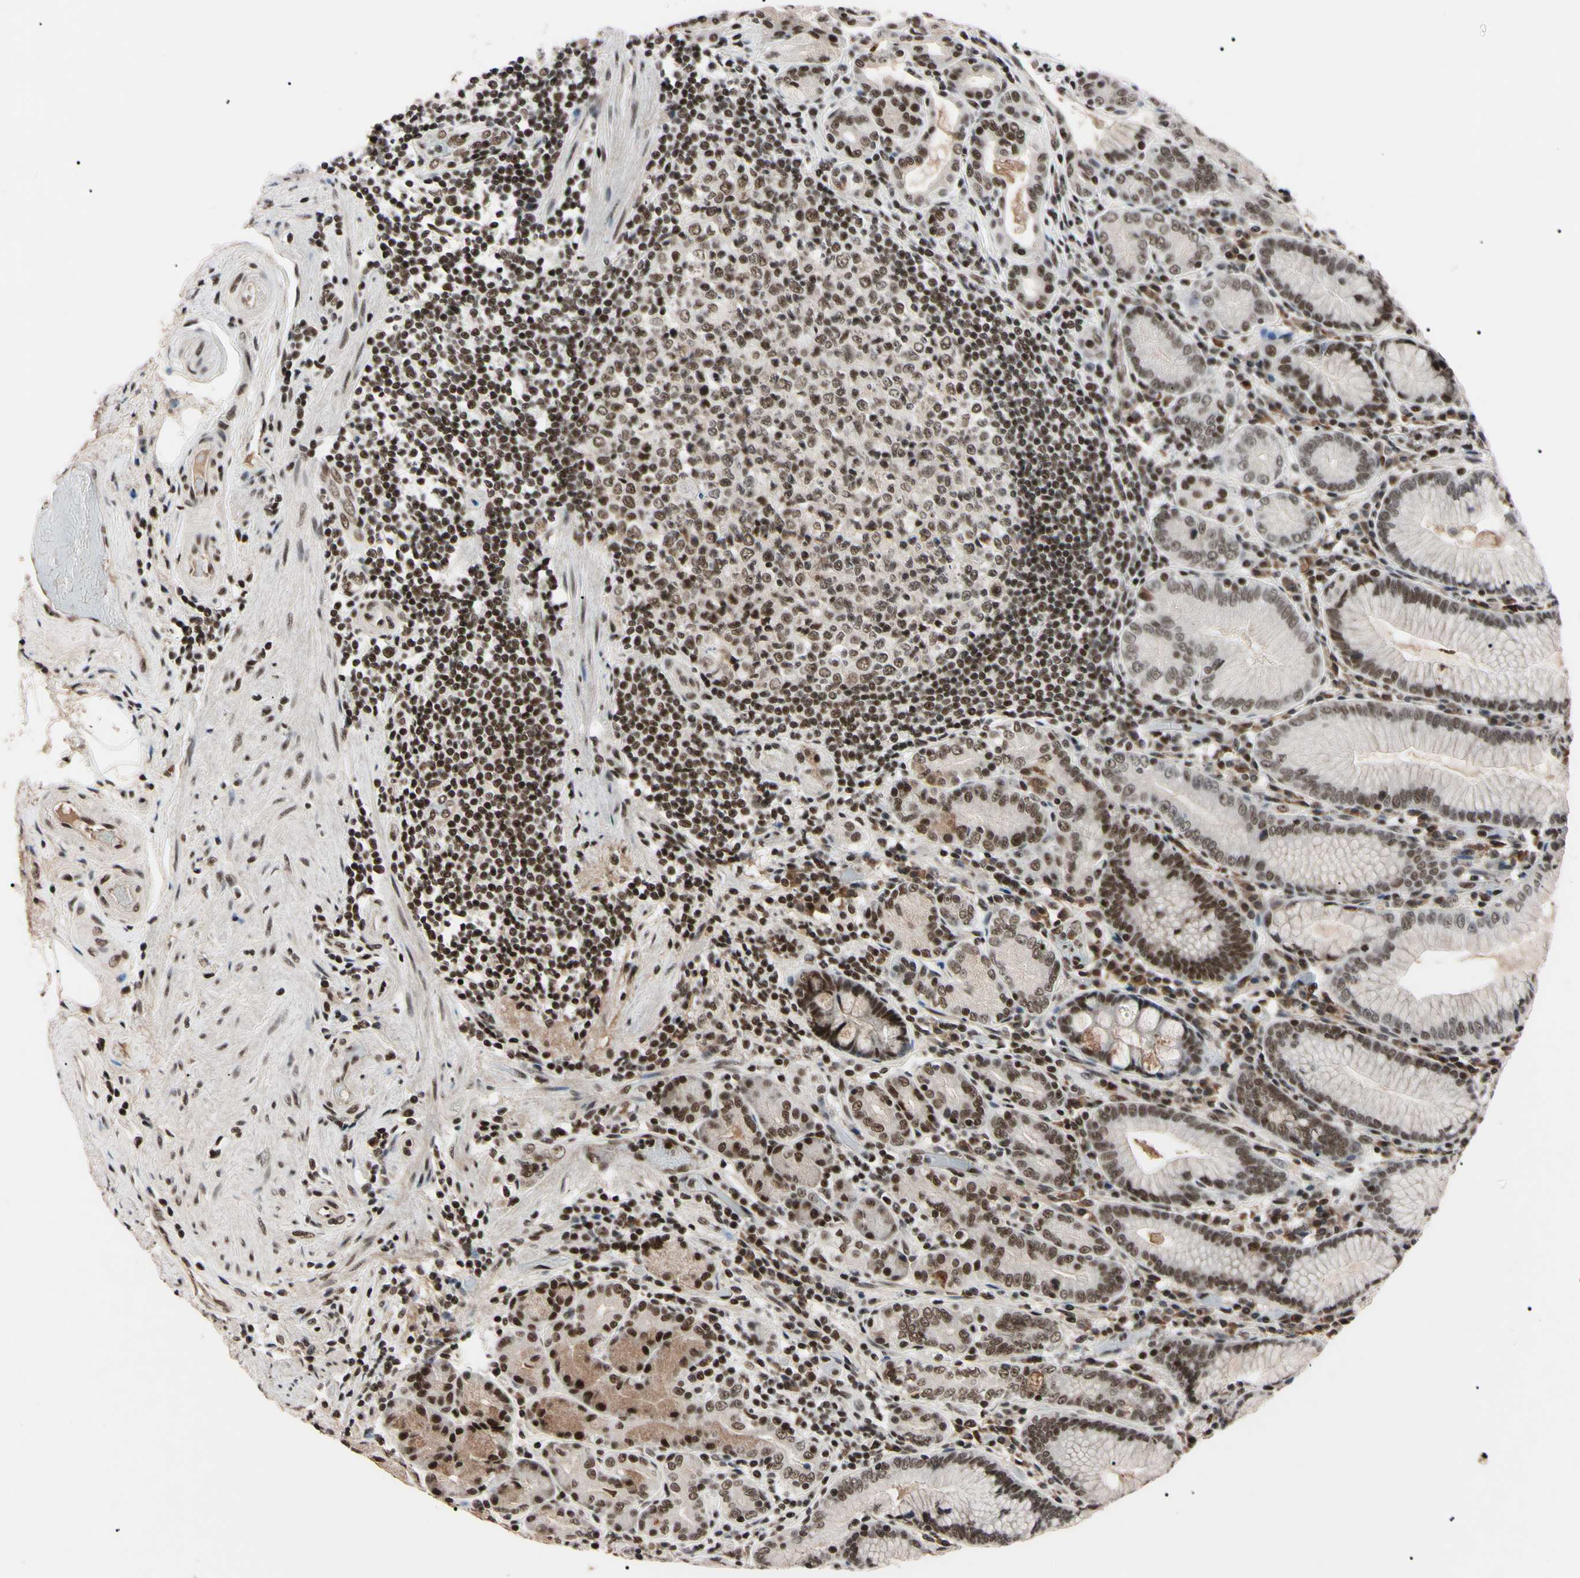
{"staining": {"intensity": "strong", "quantity": "<25%", "location": "nuclear"}, "tissue": "stomach", "cell_type": "Glandular cells", "image_type": "normal", "snomed": [{"axis": "morphology", "description": "Normal tissue, NOS"}, {"axis": "topography", "description": "Stomach, lower"}], "caption": "Immunohistochemistry micrograph of unremarkable stomach: stomach stained using immunohistochemistry (IHC) exhibits medium levels of strong protein expression localized specifically in the nuclear of glandular cells, appearing as a nuclear brown color.", "gene": "YY1", "patient": {"sex": "female", "age": 76}}